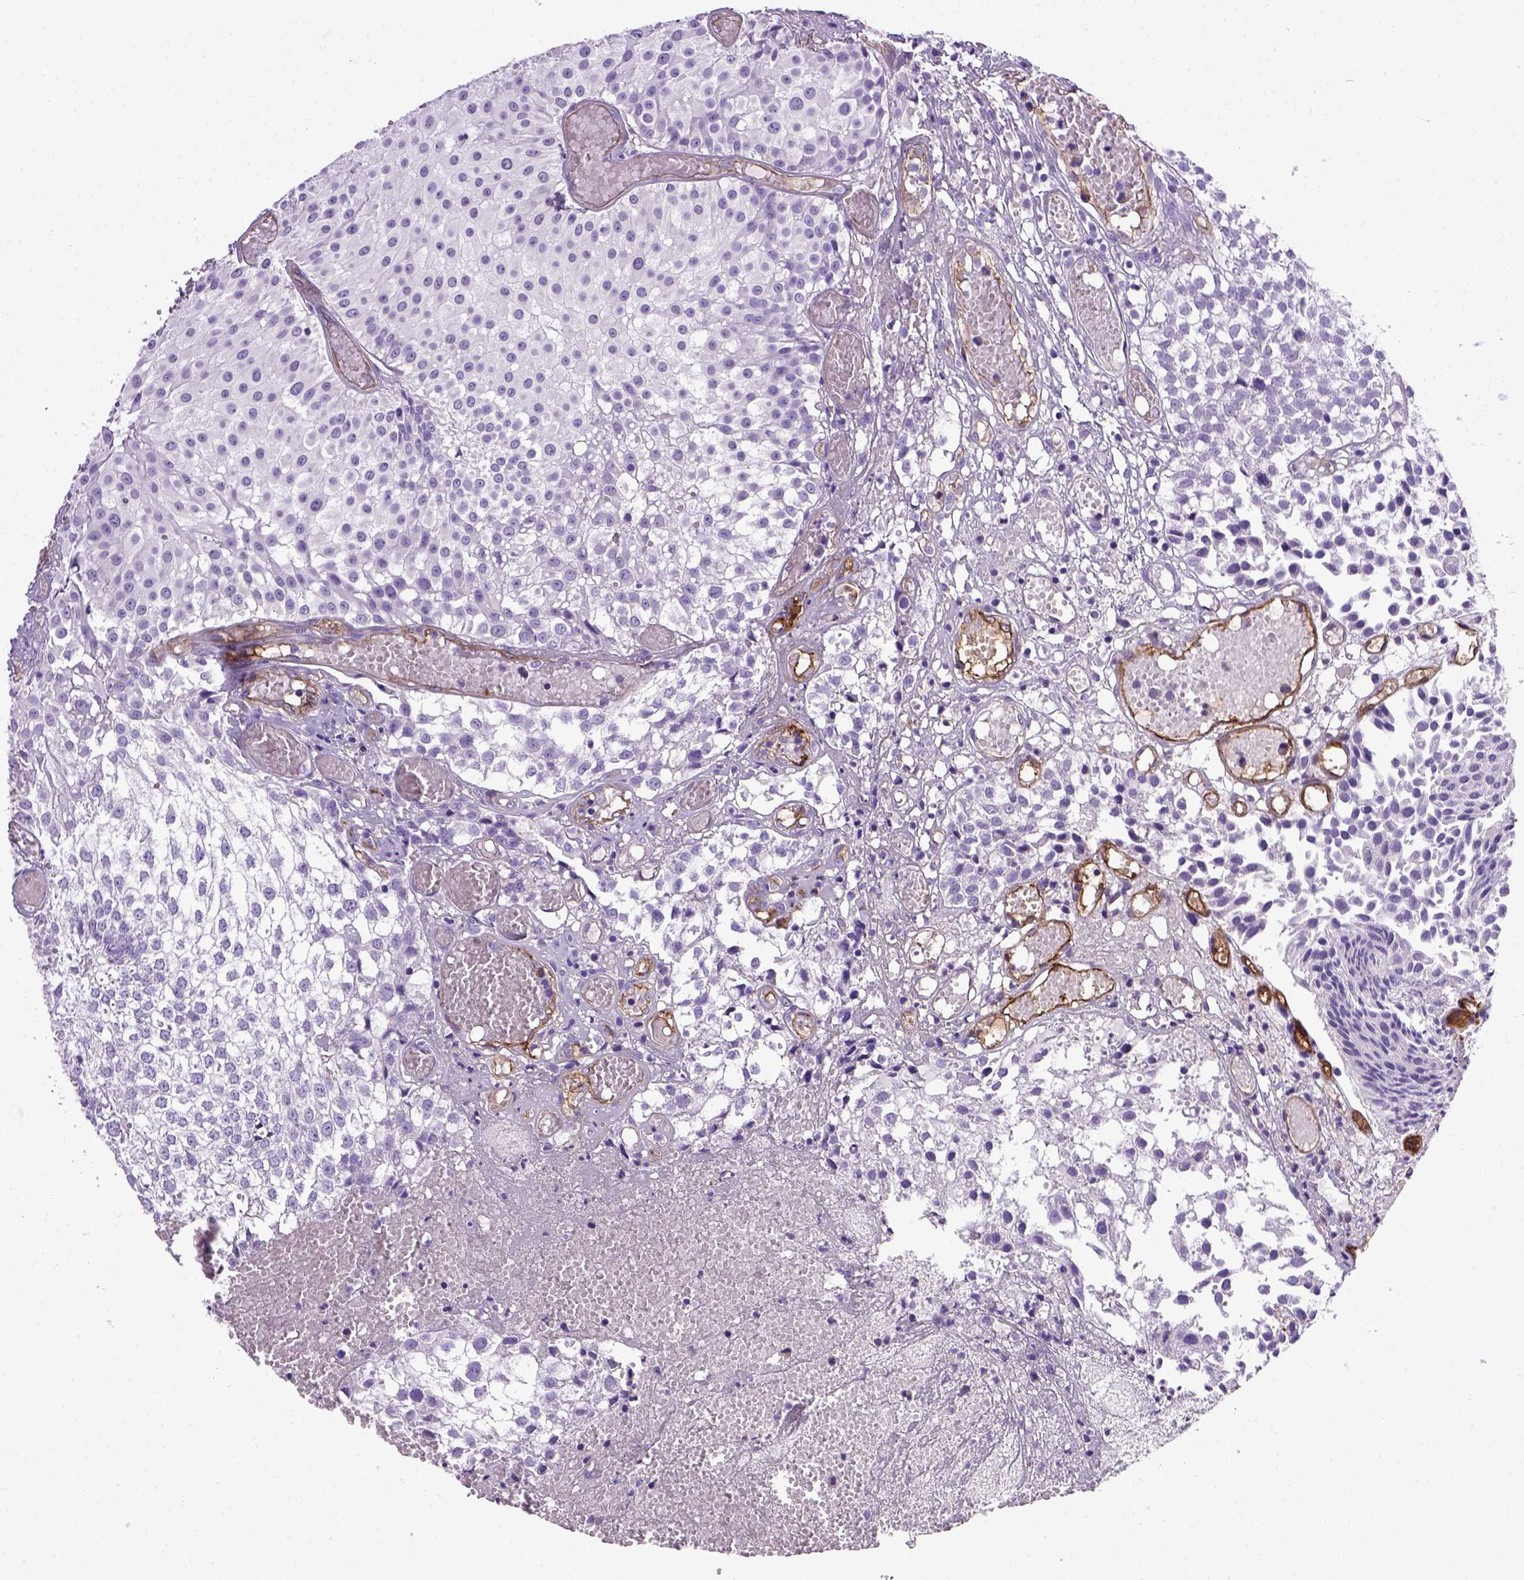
{"staining": {"intensity": "negative", "quantity": "none", "location": "none"}, "tissue": "urothelial cancer", "cell_type": "Tumor cells", "image_type": "cancer", "snomed": [{"axis": "morphology", "description": "Urothelial carcinoma, Low grade"}, {"axis": "topography", "description": "Urinary bladder"}], "caption": "Immunohistochemical staining of urothelial cancer demonstrates no significant expression in tumor cells.", "gene": "ENG", "patient": {"sex": "male", "age": 79}}